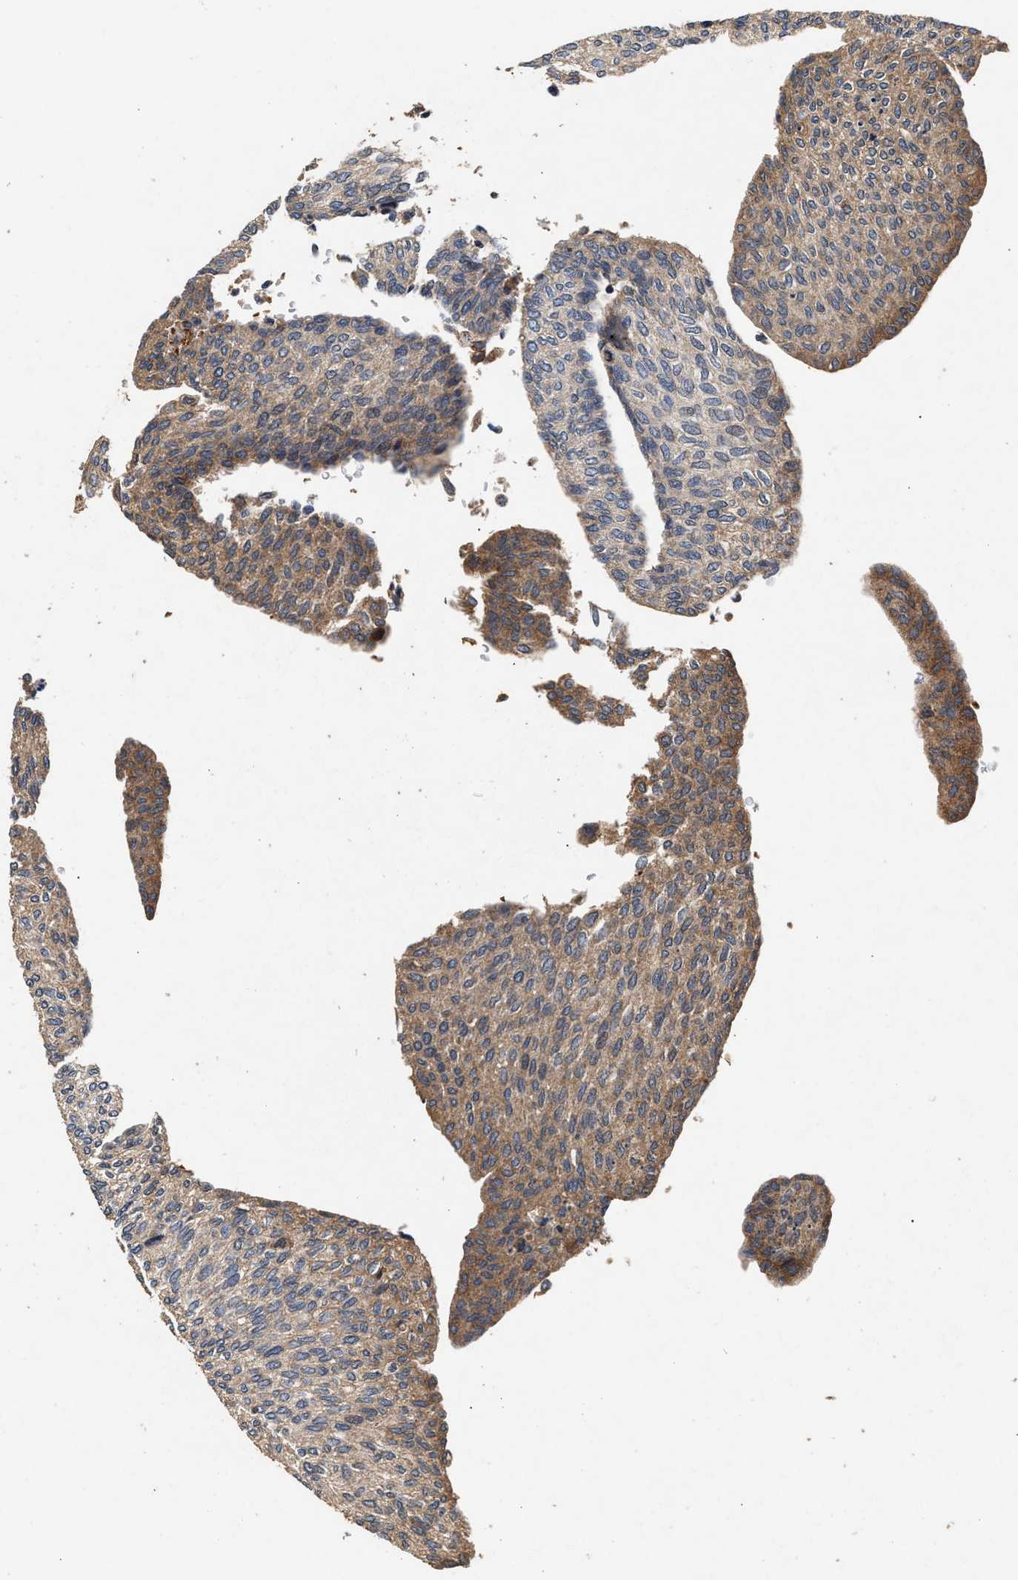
{"staining": {"intensity": "moderate", "quantity": "25%-75%", "location": "cytoplasmic/membranous"}, "tissue": "urothelial cancer", "cell_type": "Tumor cells", "image_type": "cancer", "snomed": [{"axis": "morphology", "description": "Urothelial carcinoma, Low grade"}, {"axis": "topography", "description": "Urinary bladder"}], "caption": "Moderate cytoplasmic/membranous expression is appreciated in about 25%-75% of tumor cells in low-grade urothelial carcinoma. The staining was performed using DAB, with brown indicating positive protein expression. Nuclei are stained blue with hematoxylin.", "gene": "NFKB2", "patient": {"sex": "female", "age": 79}}